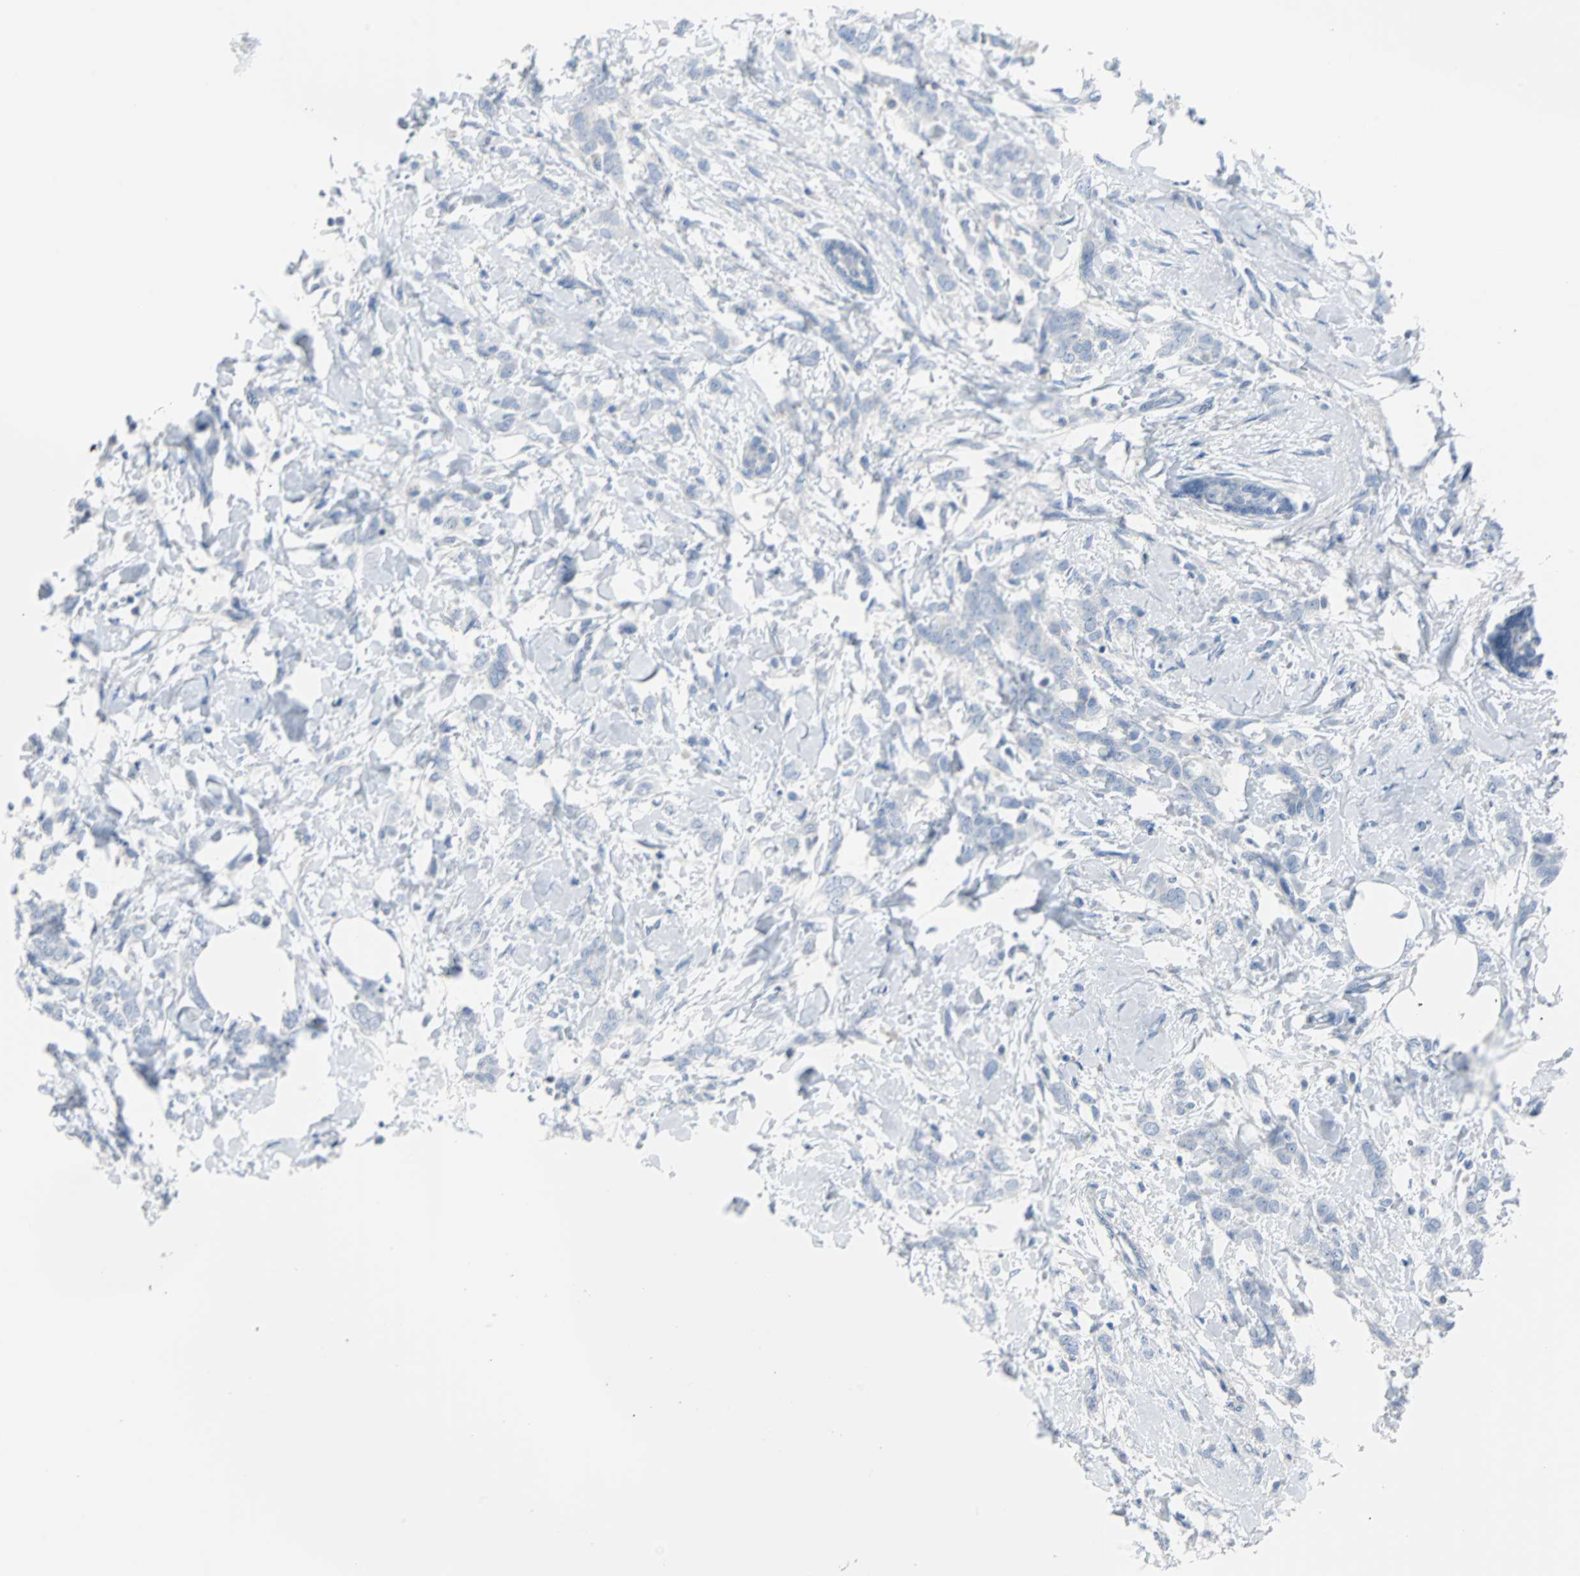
{"staining": {"intensity": "negative", "quantity": "none", "location": "none"}, "tissue": "breast cancer", "cell_type": "Tumor cells", "image_type": "cancer", "snomed": [{"axis": "morphology", "description": "Lobular carcinoma, in situ"}, {"axis": "morphology", "description": "Lobular carcinoma"}, {"axis": "topography", "description": "Breast"}], "caption": "Immunohistochemical staining of human breast lobular carcinoma displays no significant staining in tumor cells.", "gene": "RASA1", "patient": {"sex": "female", "age": 41}}